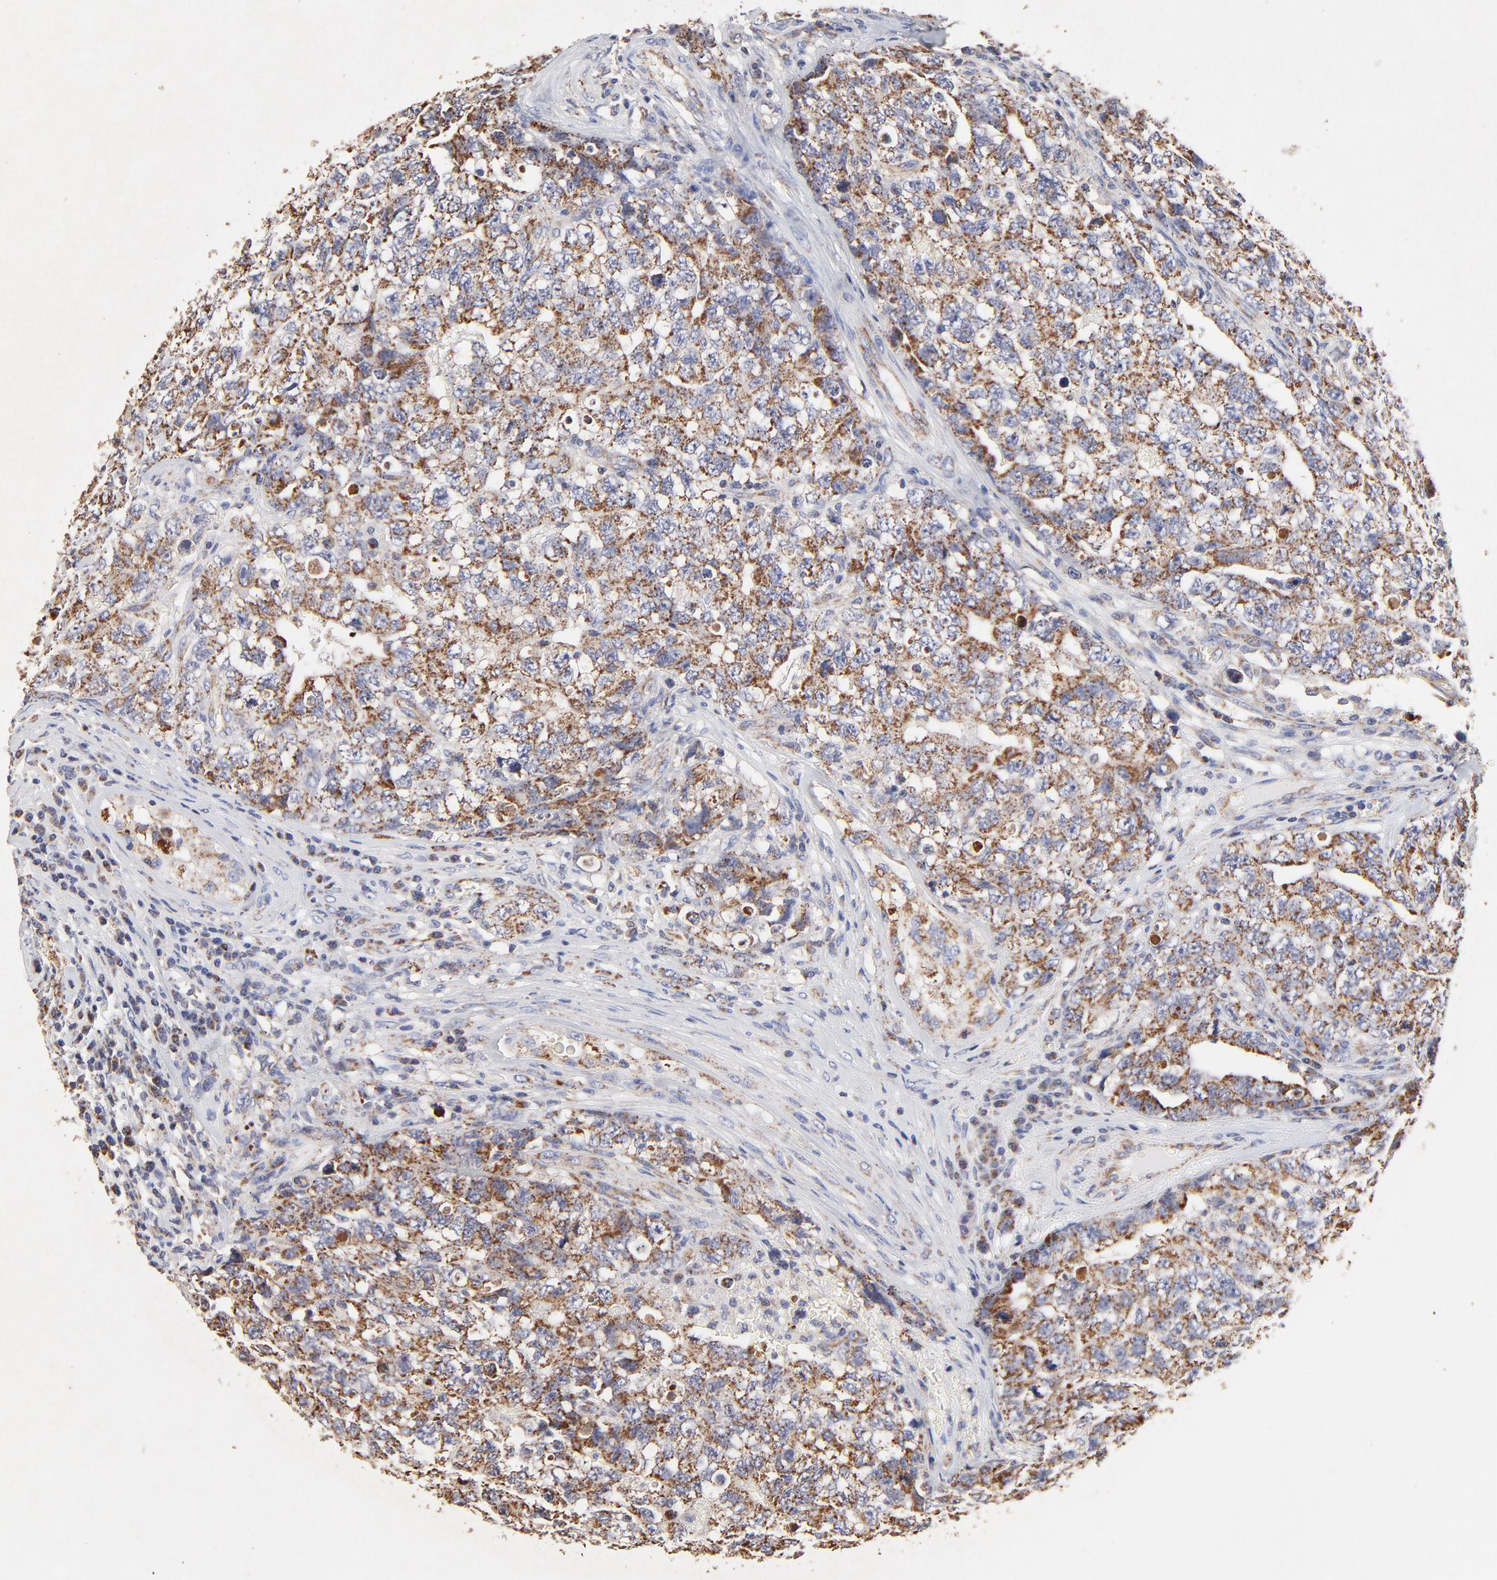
{"staining": {"intensity": "moderate", "quantity": ">75%", "location": "cytoplasmic/membranous"}, "tissue": "testis cancer", "cell_type": "Tumor cells", "image_type": "cancer", "snomed": [{"axis": "morphology", "description": "Carcinoma, Embryonal, NOS"}, {"axis": "topography", "description": "Testis"}], "caption": "The photomicrograph displays a brown stain indicating the presence of a protein in the cytoplasmic/membranous of tumor cells in embryonal carcinoma (testis). (DAB (3,3'-diaminobenzidine) = brown stain, brightfield microscopy at high magnification).", "gene": "SSBP1", "patient": {"sex": "male", "age": 31}}